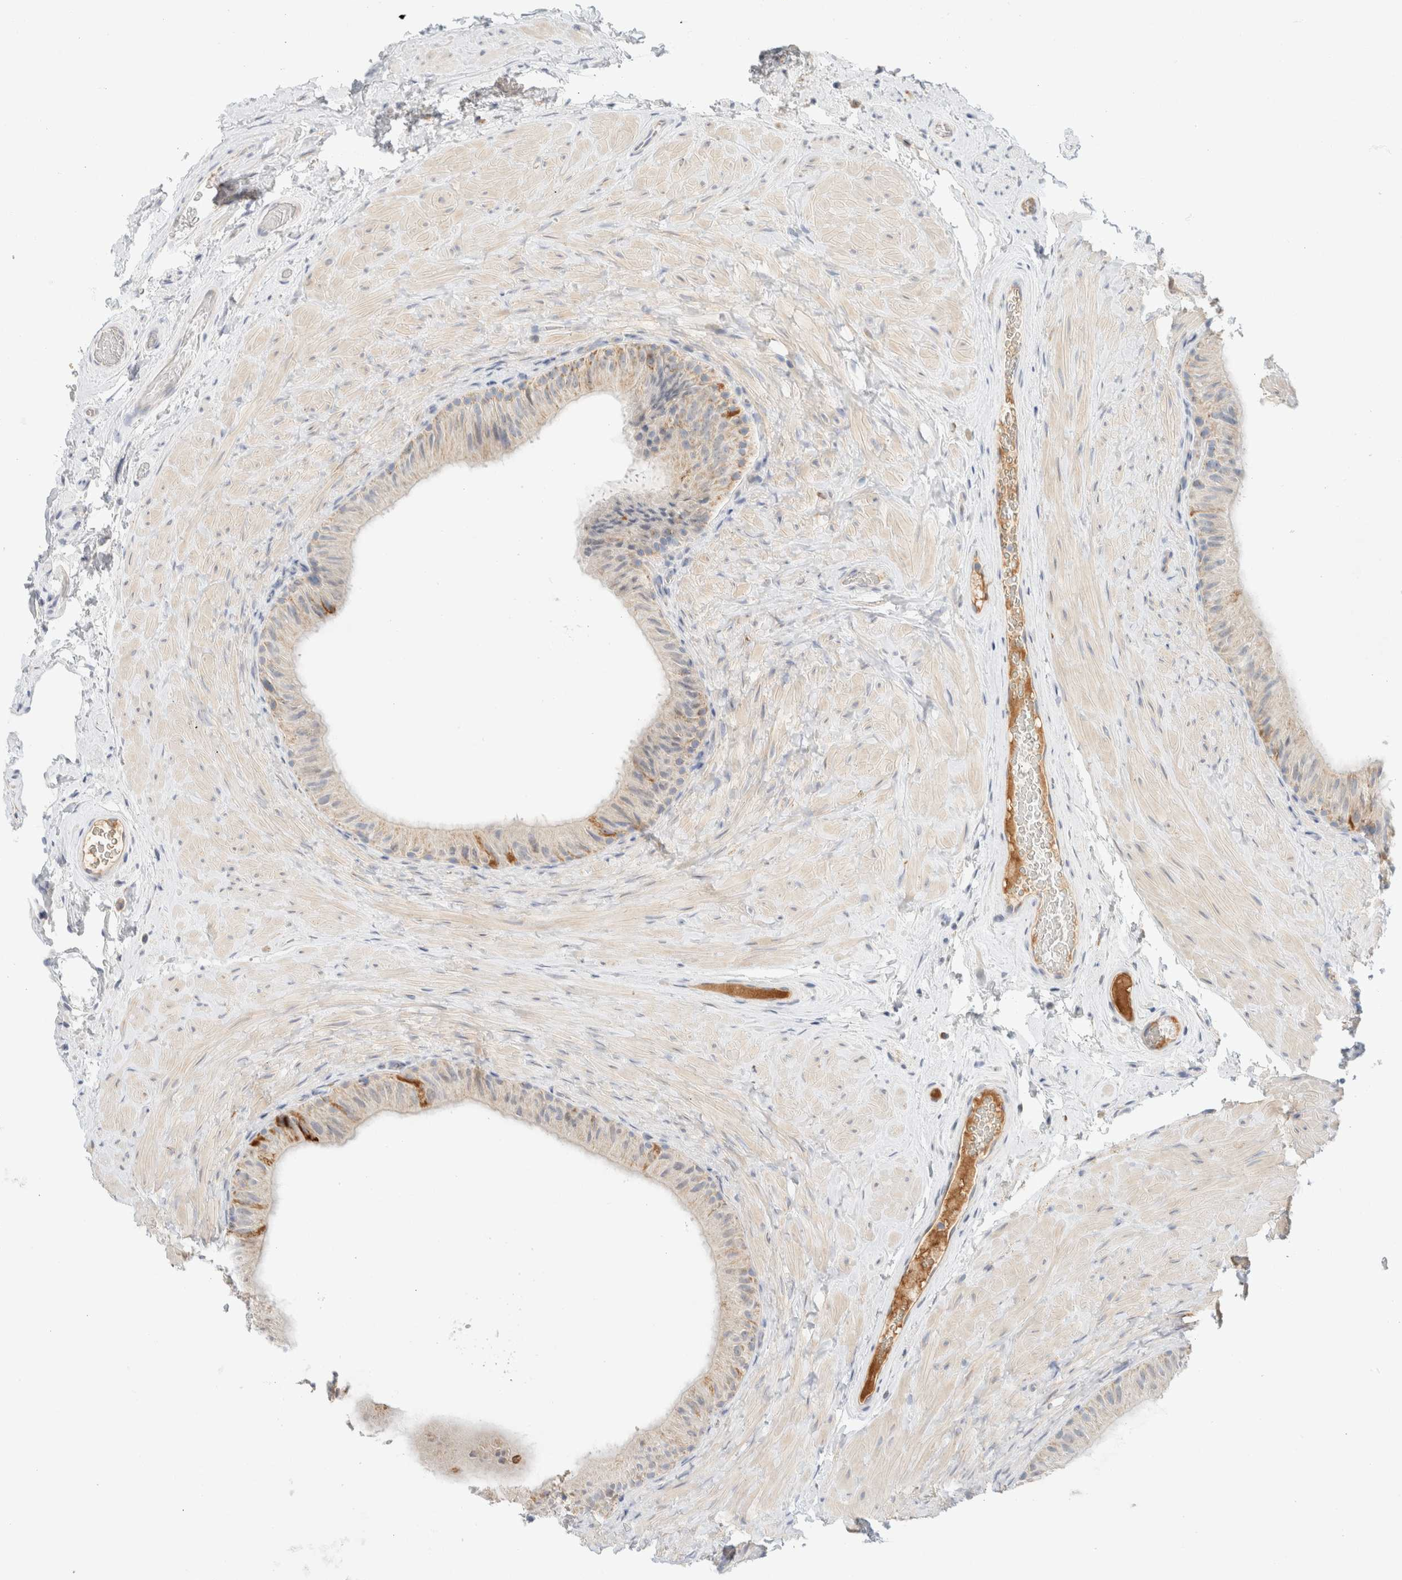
{"staining": {"intensity": "moderate", "quantity": "<25%", "location": "cytoplasmic/membranous"}, "tissue": "epididymis", "cell_type": "Glandular cells", "image_type": "normal", "snomed": [{"axis": "morphology", "description": "Normal tissue, NOS"}, {"axis": "topography", "description": "Epididymis"}], "caption": "High-magnification brightfield microscopy of normal epididymis stained with DAB (3,3'-diaminobenzidine) (brown) and counterstained with hematoxylin (blue). glandular cells exhibit moderate cytoplasmic/membranous staining is seen in approximately<25% of cells. (DAB (3,3'-diaminobenzidine) IHC, brown staining for protein, blue staining for nuclei).", "gene": "HDHD3", "patient": {"sex": "male", "age": 49}}